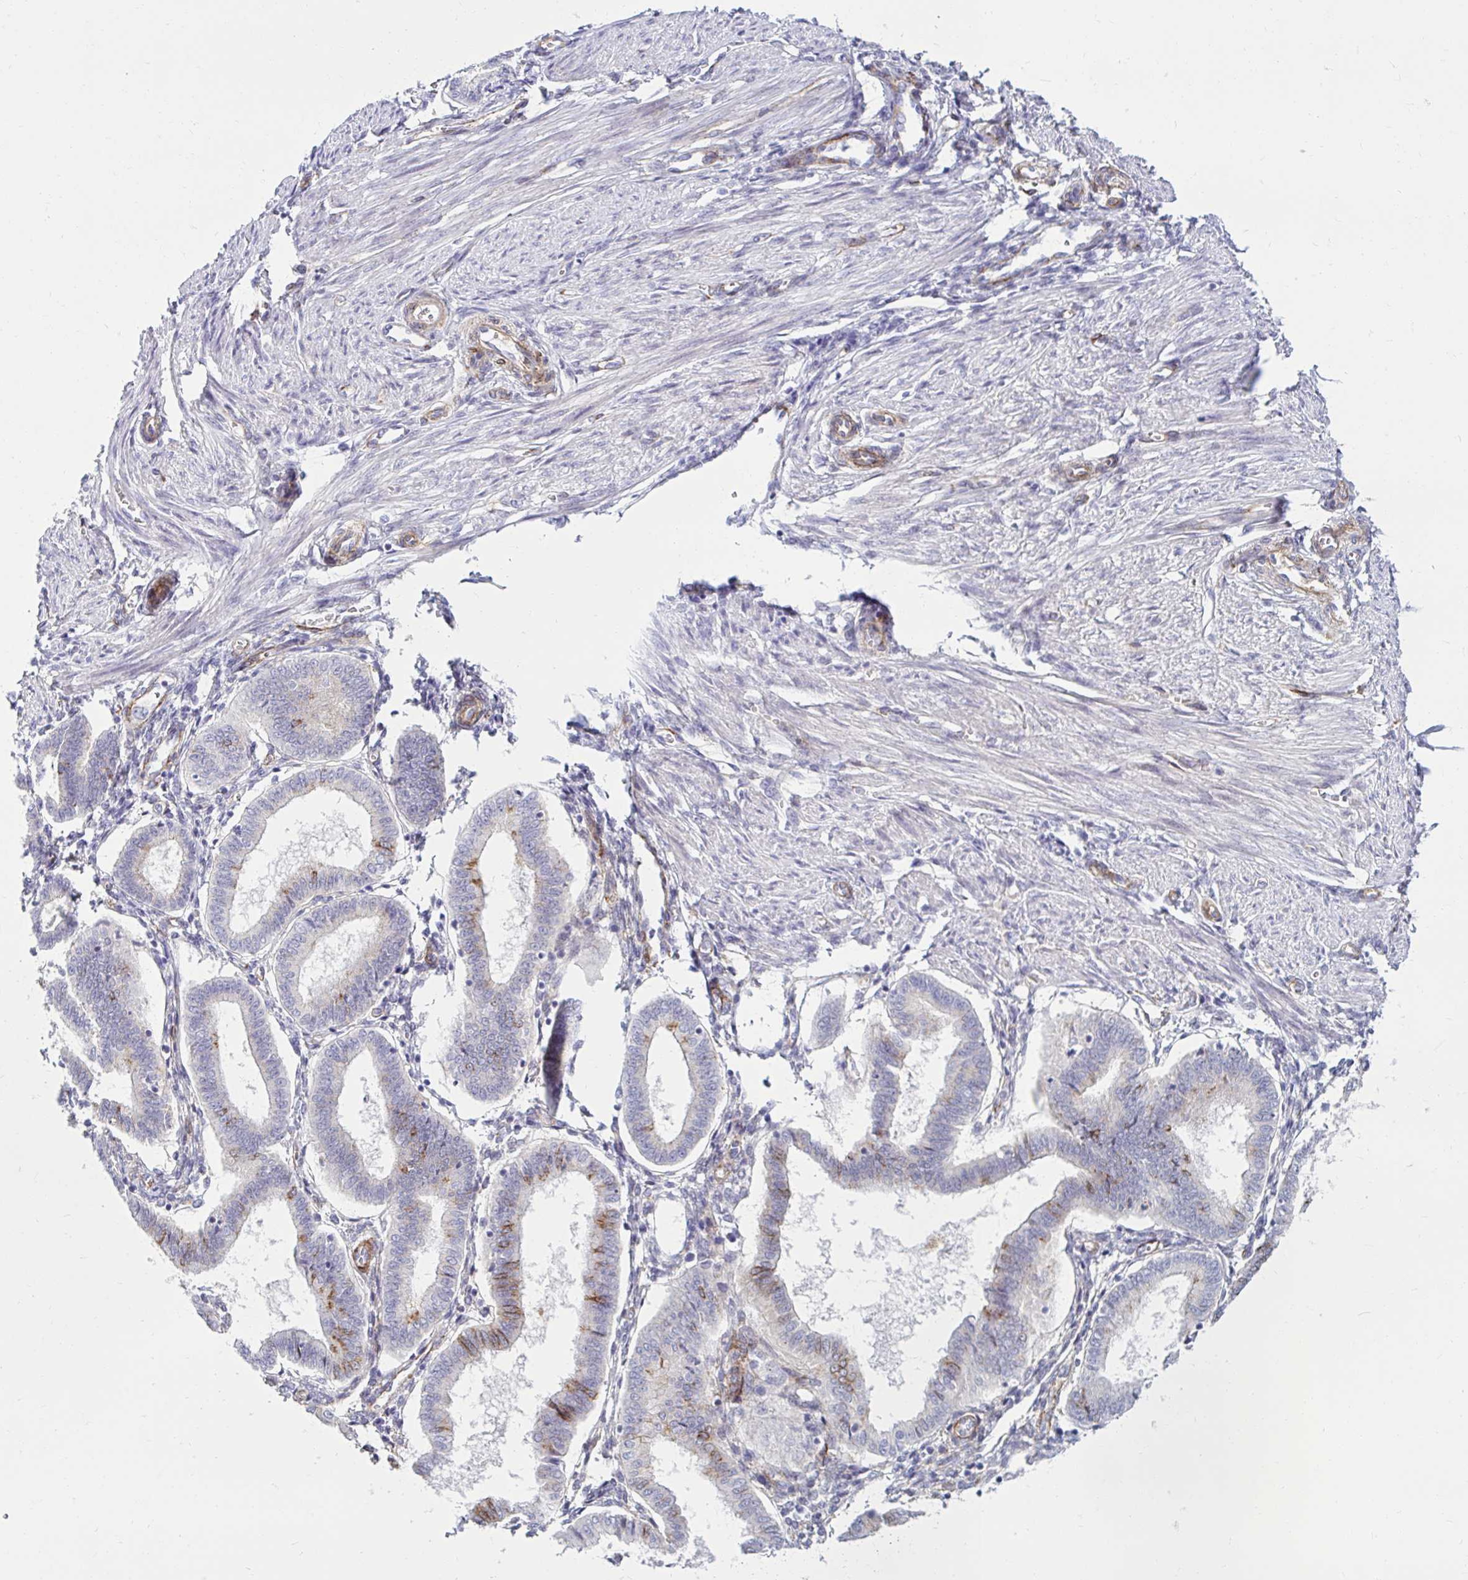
{"staining": {"intensity": "negative", "quantity": "none", "location": "none"}, "tissue": "endometrium", "cell_type": "Cells in endometrial stroma", "image_type": "normal", "snomed": [{"axis": "morphology", "description": "Normal tissue, NOS"}, {"axis": "topography", "description": "Endometrium"}], "caption": "High magnification brightfield microscopy of benign endometrium stained with DAB (3,3'-diaminobenzidine) (brown) and counterstained with hematoxylin (blue): cells in endometrial stroma show no significant expression. The staining was performed using DAB to visualize the protein expression in brown, while the nuclei were stained in blue with hematoxylin (Magnification: 20x).", "gene": "ANKRD62", "patient": {"sex": "female", "age": 24}}